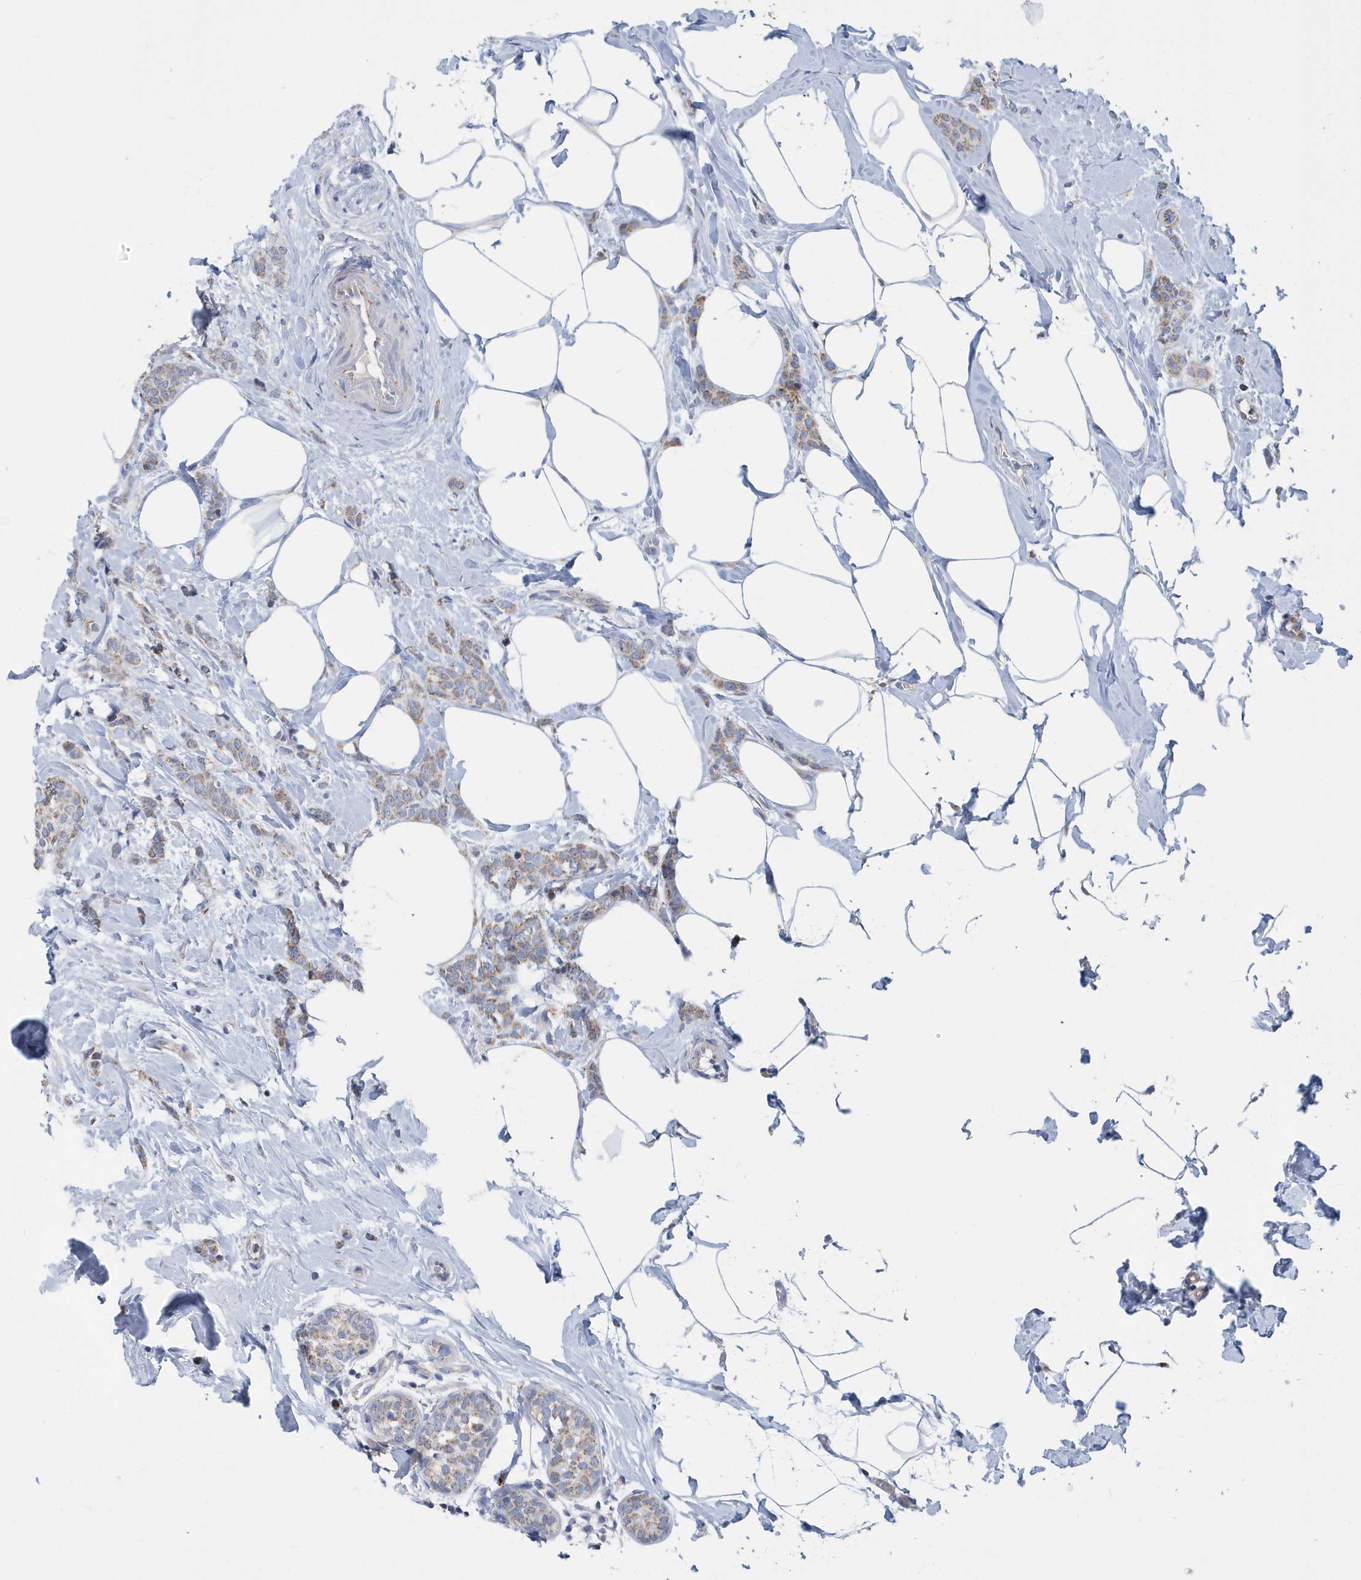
{"staining": {"intensity": "weak", "quantity": "<25%", "location": "cytoplasmic/membranous"}, "tissue": "breast cancer", "cell_type": "Tumor cells", "image_type": "cancer", "snomed": [{"axis": "morphology", "description": "Lobular carcinoma, in situ"}, {"axis": "morphology", "description": "Lobular carcinoma"}, {"axis": "topography", "description": "Breast"}], "caption": "Tumor cells show no significant protein positivity in breast lobular carcinoma in situ.", "gene": "VWA5B2", "patient": {"sex": "female", "age": 41}}